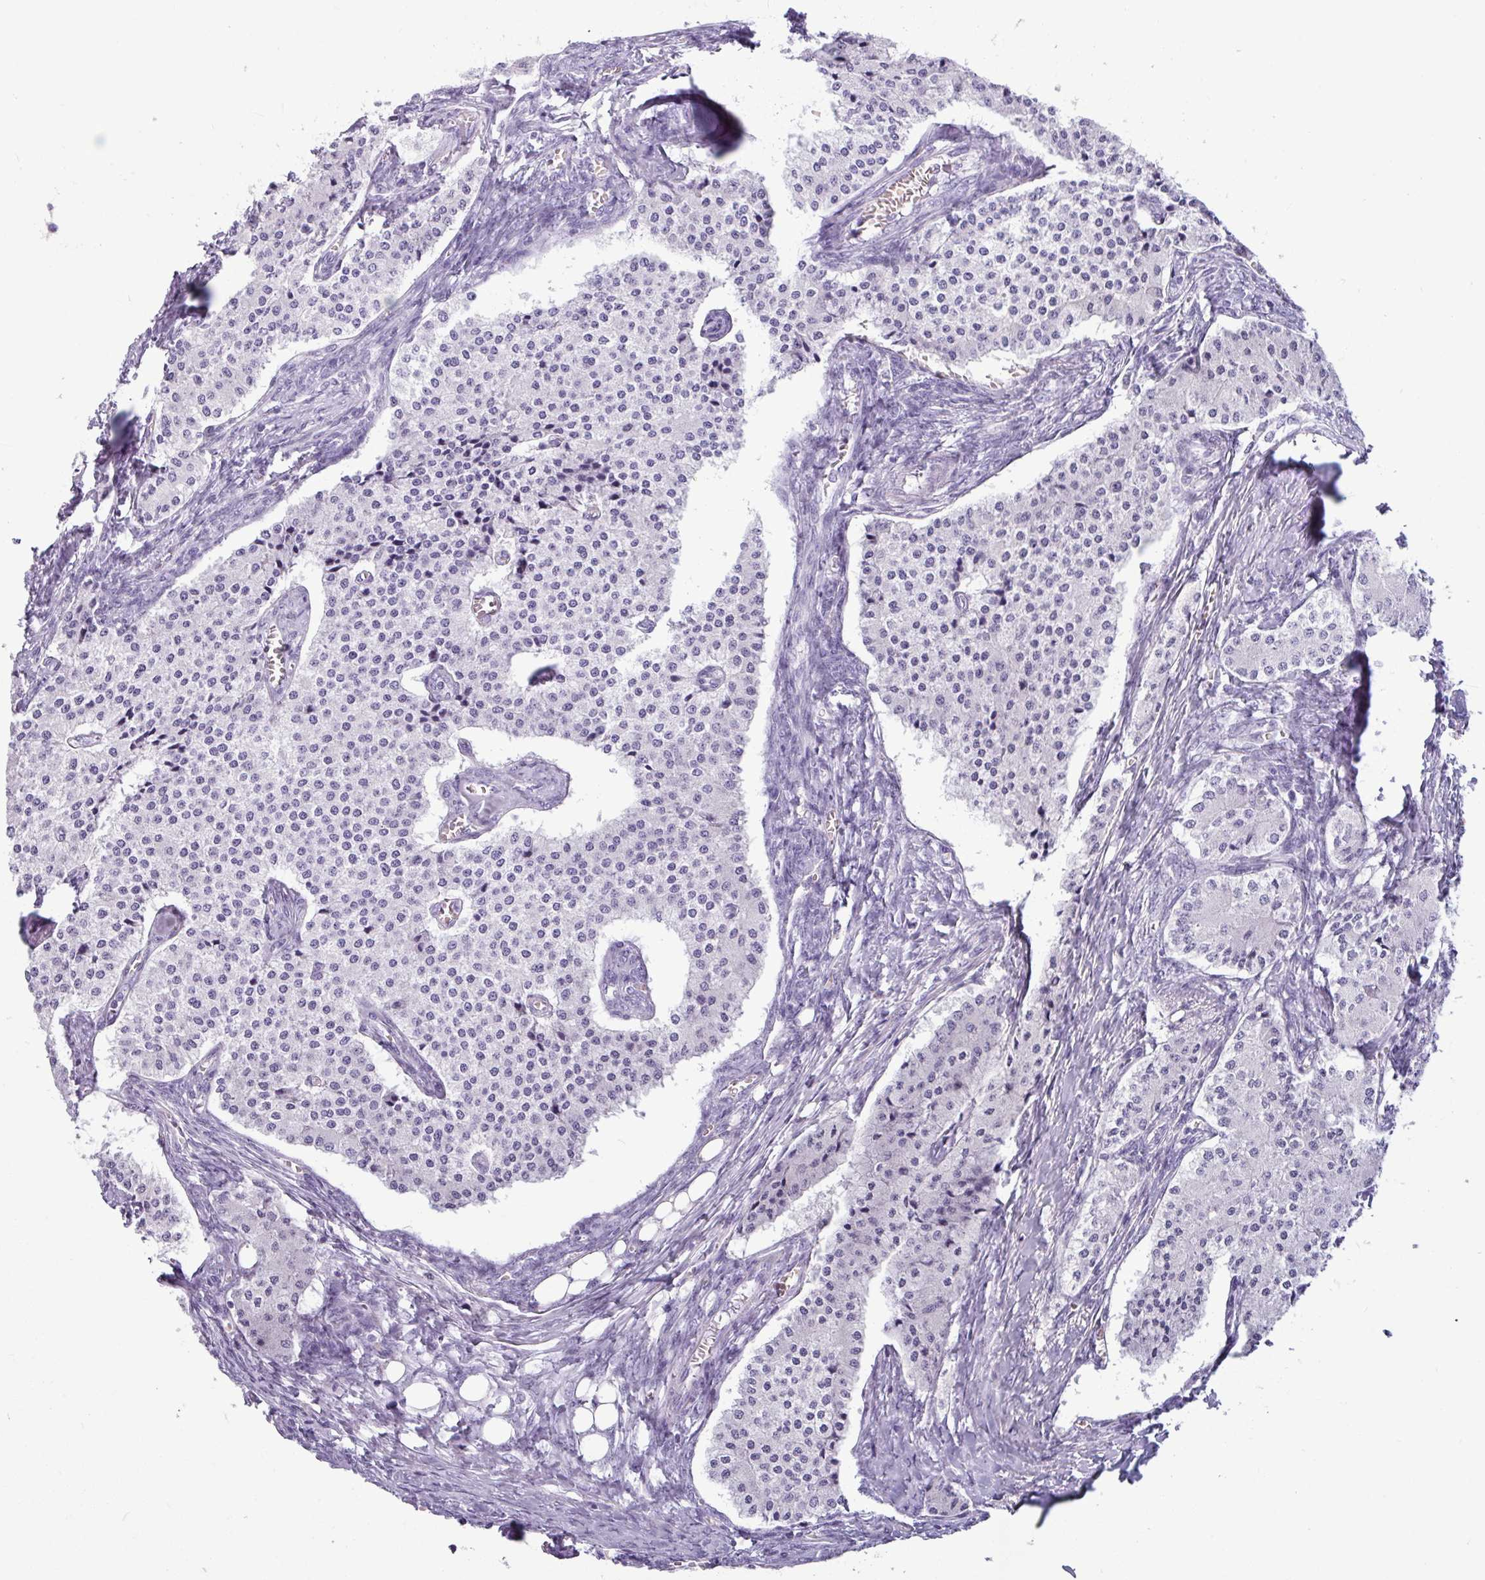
{"staining": {"intensity": "negative", "quantity": "none", "location": "none"}, "tissue": "carcinoid", "cell_type": "Tumor cells", "image_type": "cancer", "snomed": [{"axis": "morphology", "description": "Carcinoid, malignant, NOS"}, {"axis": "topography", "description": "Colon"}], "caption": "This is a image of immunohistochemistry (IHC) staining of malignant carcinoid, which shows no positivity in tumor cells.", "gene": "CRYBB2", "patient": {"sex": "female", "age": 52}}